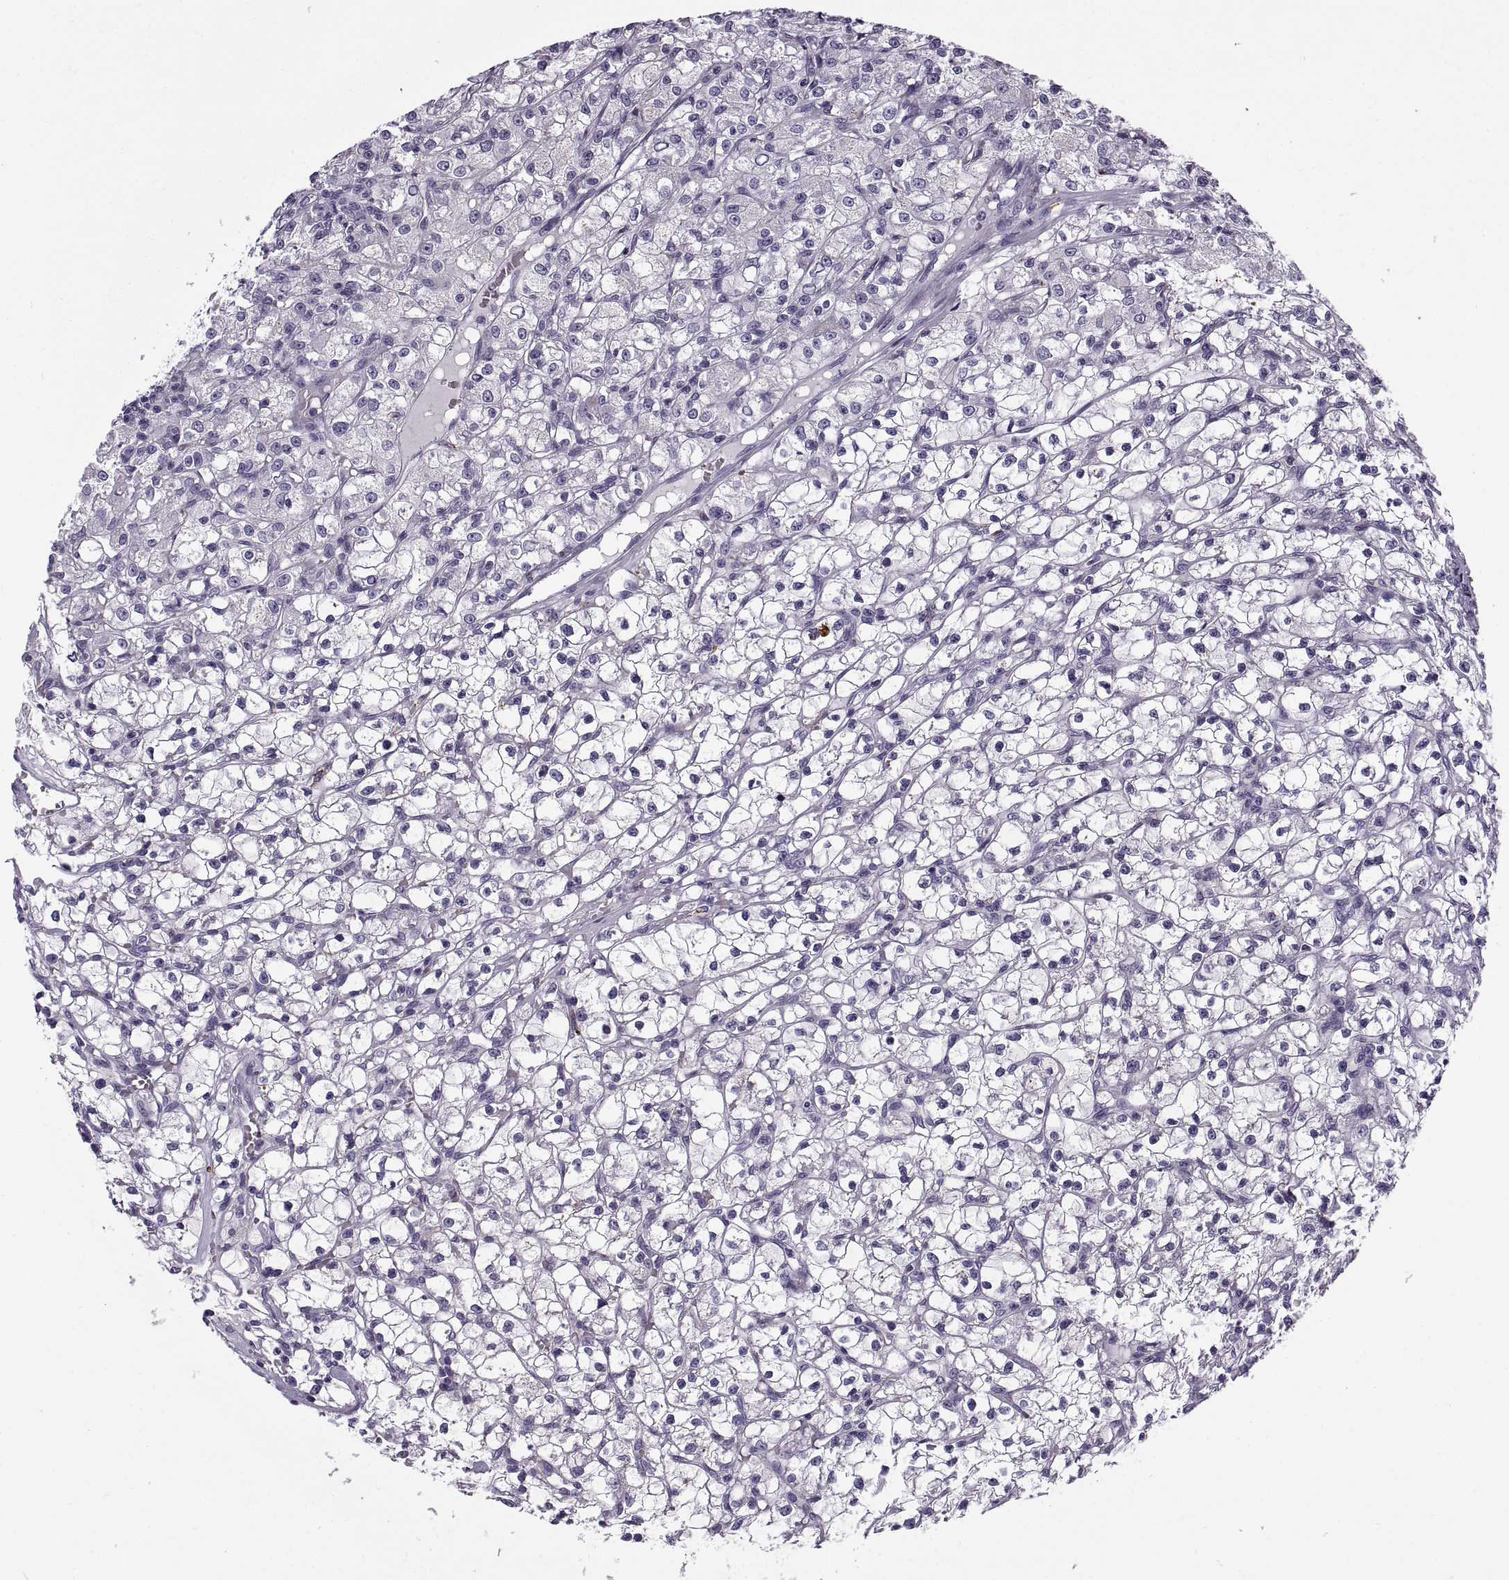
{"staining": {"intensity": "negative", "quantity": "none", "location": "none"}, "tissue": "renal cancer", "cell_type": "Tumor cells", "image_type": "cancer", "snomed": [{"axis": "morphology", "description": "Adenocarcinoma, NOS"}, {"axis": "topography", "description": "Kidney"}], "caption": "Immunohistochemical staining of renal cancer shows no significant expression in tumor cells. (DAB IHC visualized using brightfield microscopy, high magnification).", "gene": "CALCR", "patient": {"sex": "female", "age": 59}}